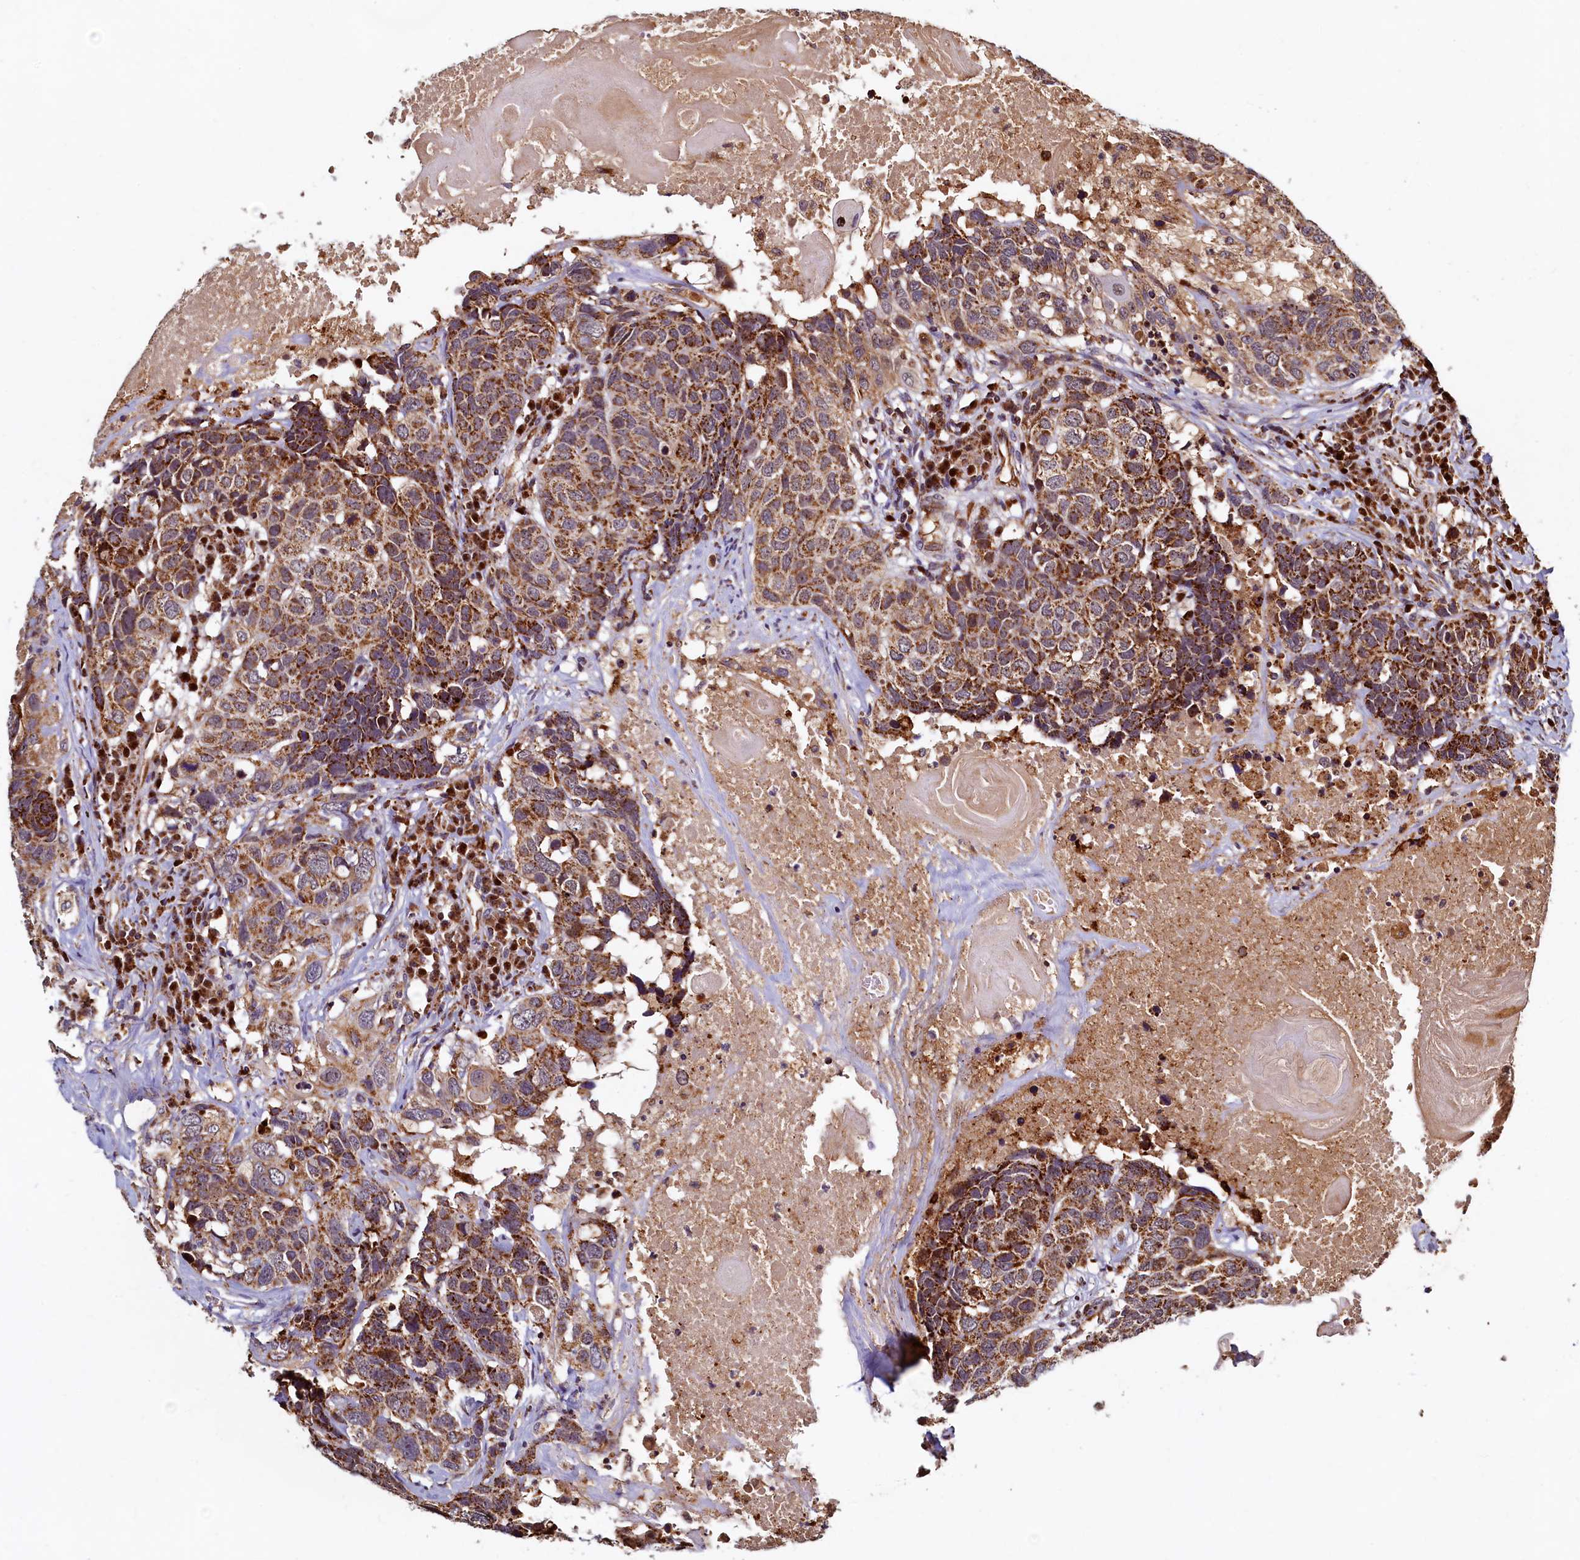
{"staining": {"intensity": "moderate", "quantity": ">75%", "location": "cytoplasmic/membranous"}, "tissue": "head and neck cancer", "cell_type": "Tumor cells", "image_type": "cancer", "snomed": [{"axis": "morphology", "description": "Squamous cell carcinoma, NOS"}, {"axis": "topography", "description": "Head-Neck"}], "caption": "Immunohistochemical staining of human head and neck cancer reveals medium levels of moderate cytoplasmic/membranous protein expression in approximately >75% of tumor cells.", "gene": "NCKAP5L", "patient": {"sex": "male", "age": 66}}